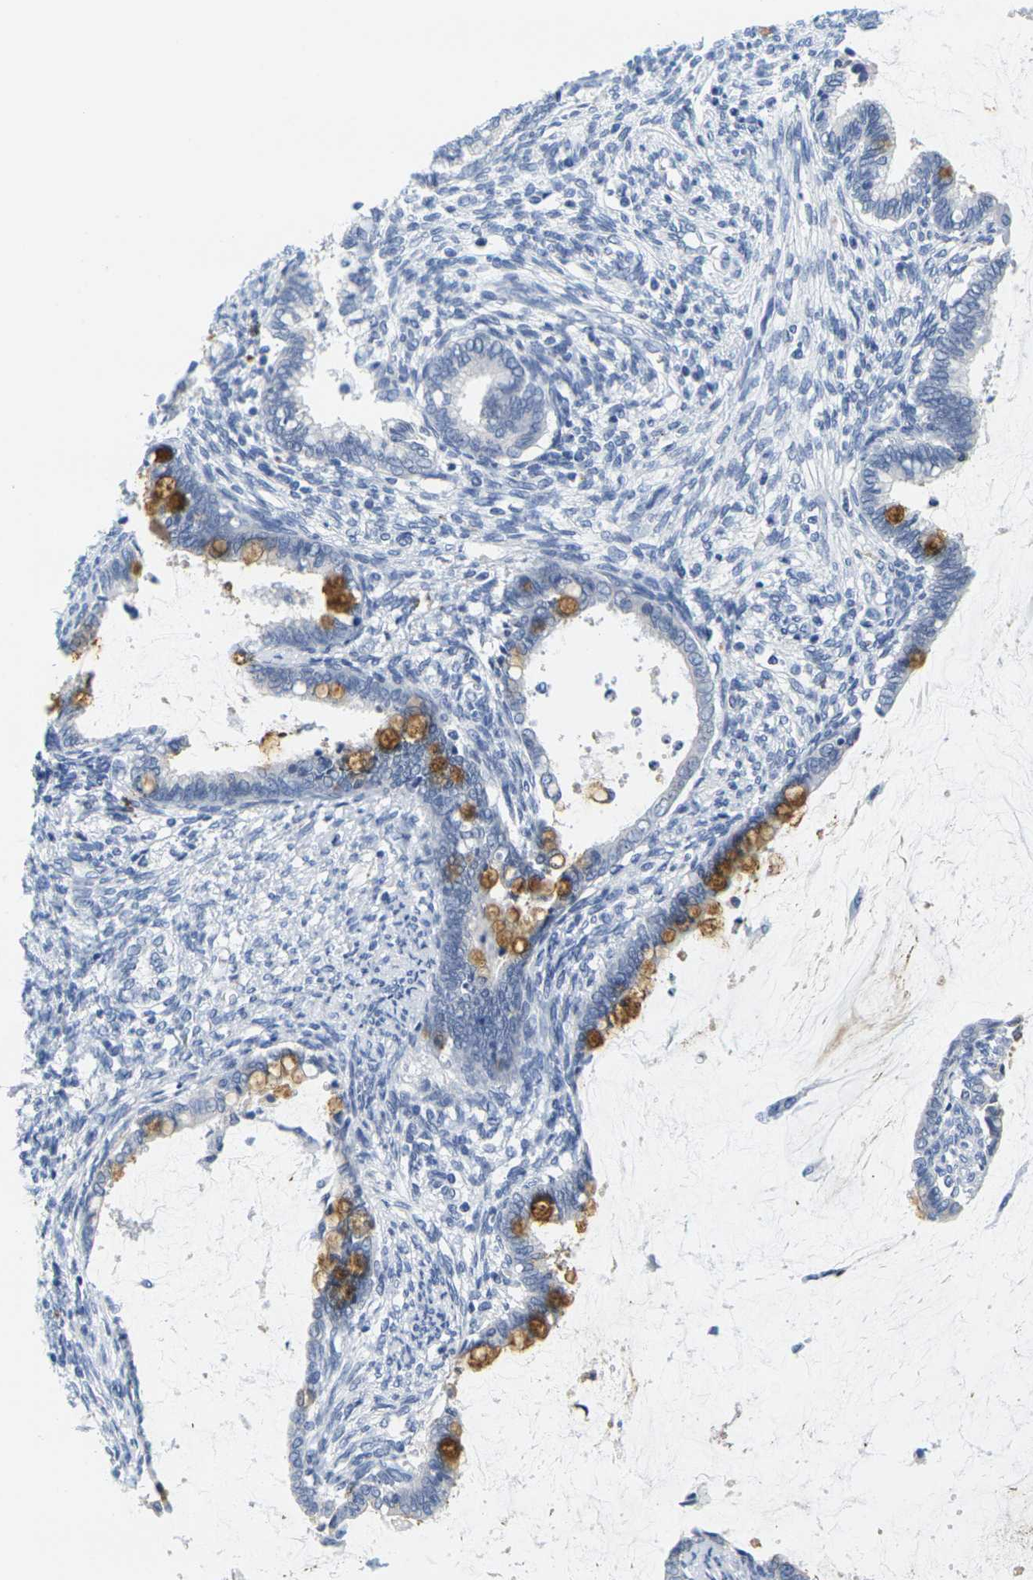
{"staining": {"intensity": "moderate", "quantity": "<25%", "location": "cytoplasmic/membranous"}, "tissue": "cervical cancer", "cell_type": "Tumor cells", "image_type": "cancer", "snomed": [{"axis": "morphology", "description": "Adenocarcinoma, NOS"}, {"axis": "topography", "description": "Cervix"}], "caption": "A histopathology image showing moderate cytoplasmic/membranous positivity in approximately <25% of tumor cells in cervical adenocarcinoma, as visualized by brown immunohistochemical staining.", "gene": "HLA-DOB", "patient": {"sex": "female", "age": 44}}